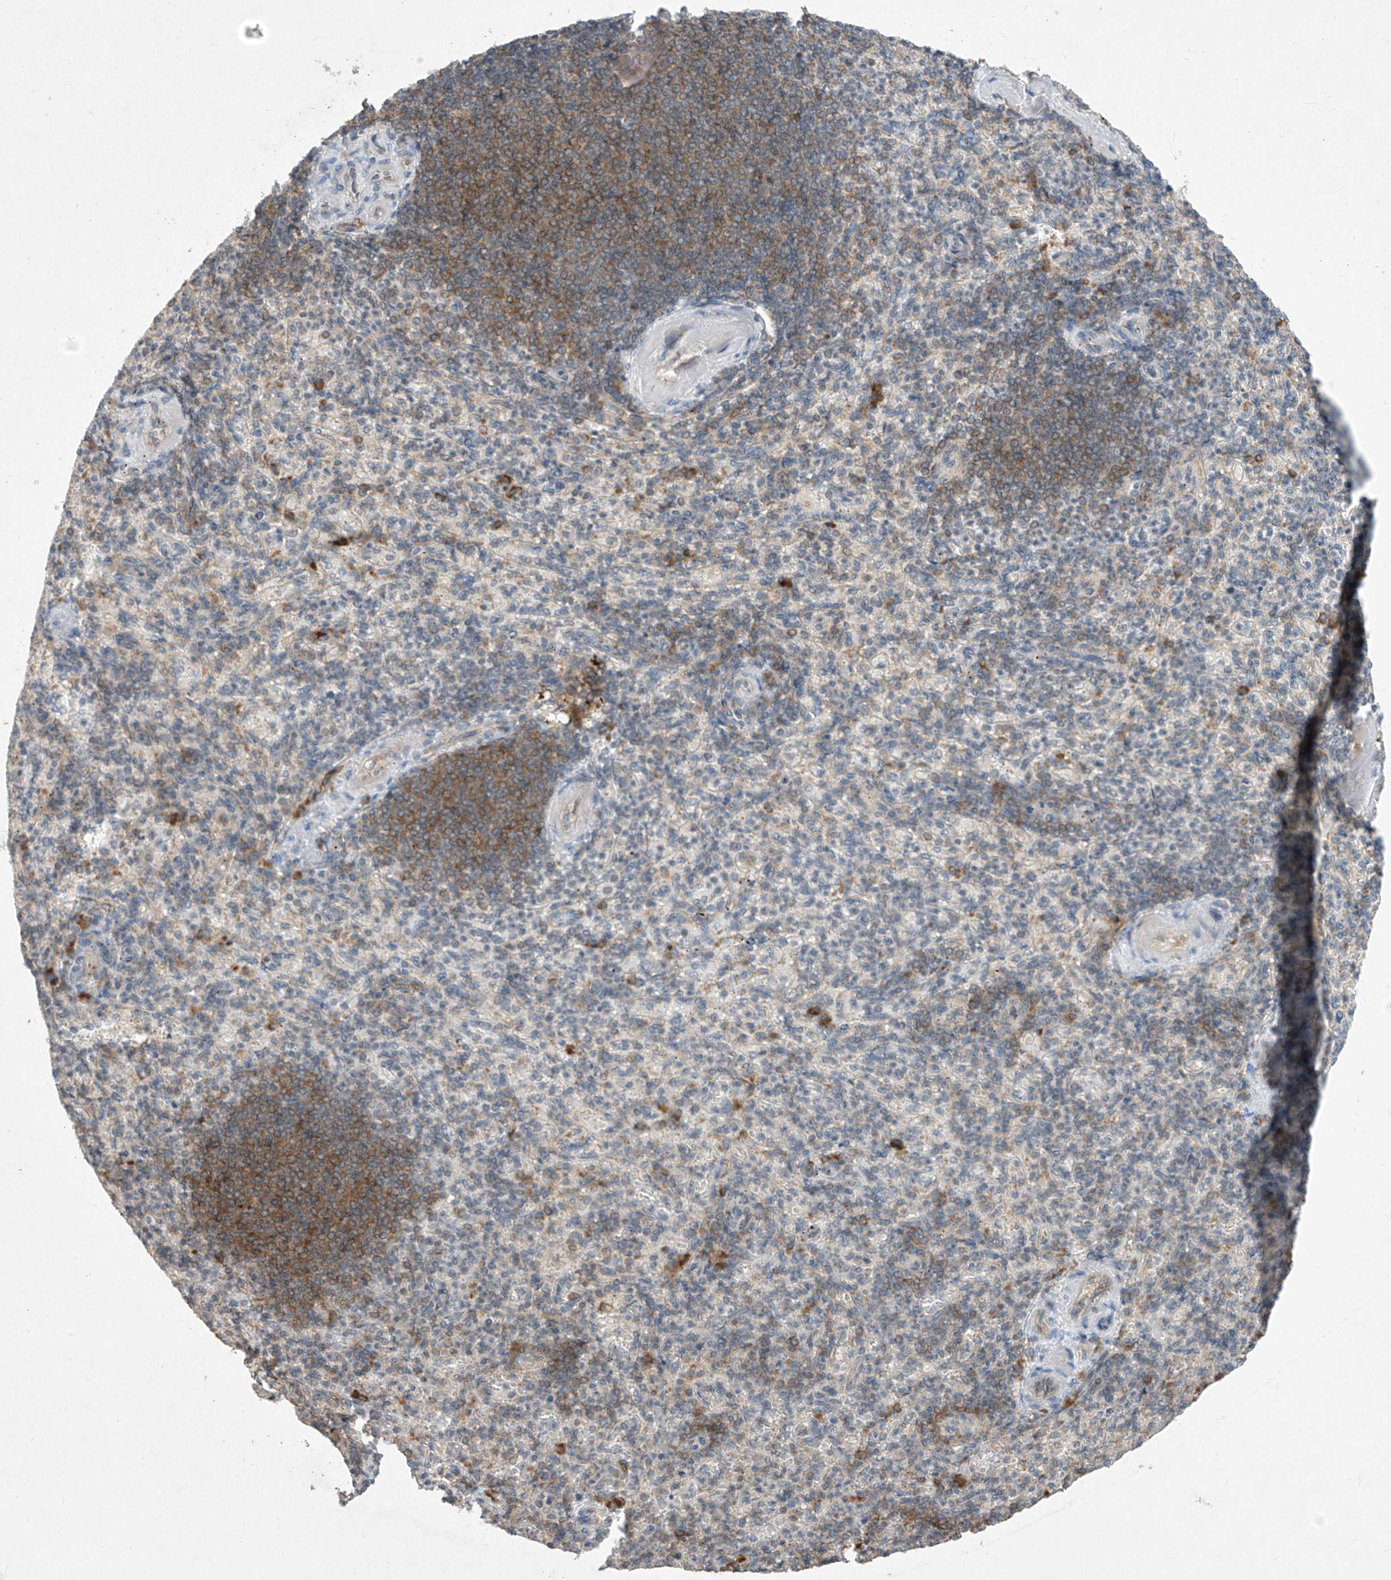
{"staining": {"intensity": "moderate", "quantity": "<25%", "location": "cytoplasmic/membranous"}, "tissue": "spleen", "cell_type": "Cells in red pulp", "image_type": "normal", "snomed": [{"axis": "morphology", "description": "Normal tissue, NOS"}, {"axis": "topography", "description": "Spleen"}], "caption": "High-magnification brightfield microscopy of benign spleen stained with DAB (3,3'-diaminobenzidine) (brown) and counterstained with hematoxylin (blue). cells in red pulp exhibit moderate cytoplasmic/membranous staining is appreciated in about<25% of cells.", "gene": "RPL34", "patient": {"sex": "female", "age": 74}}